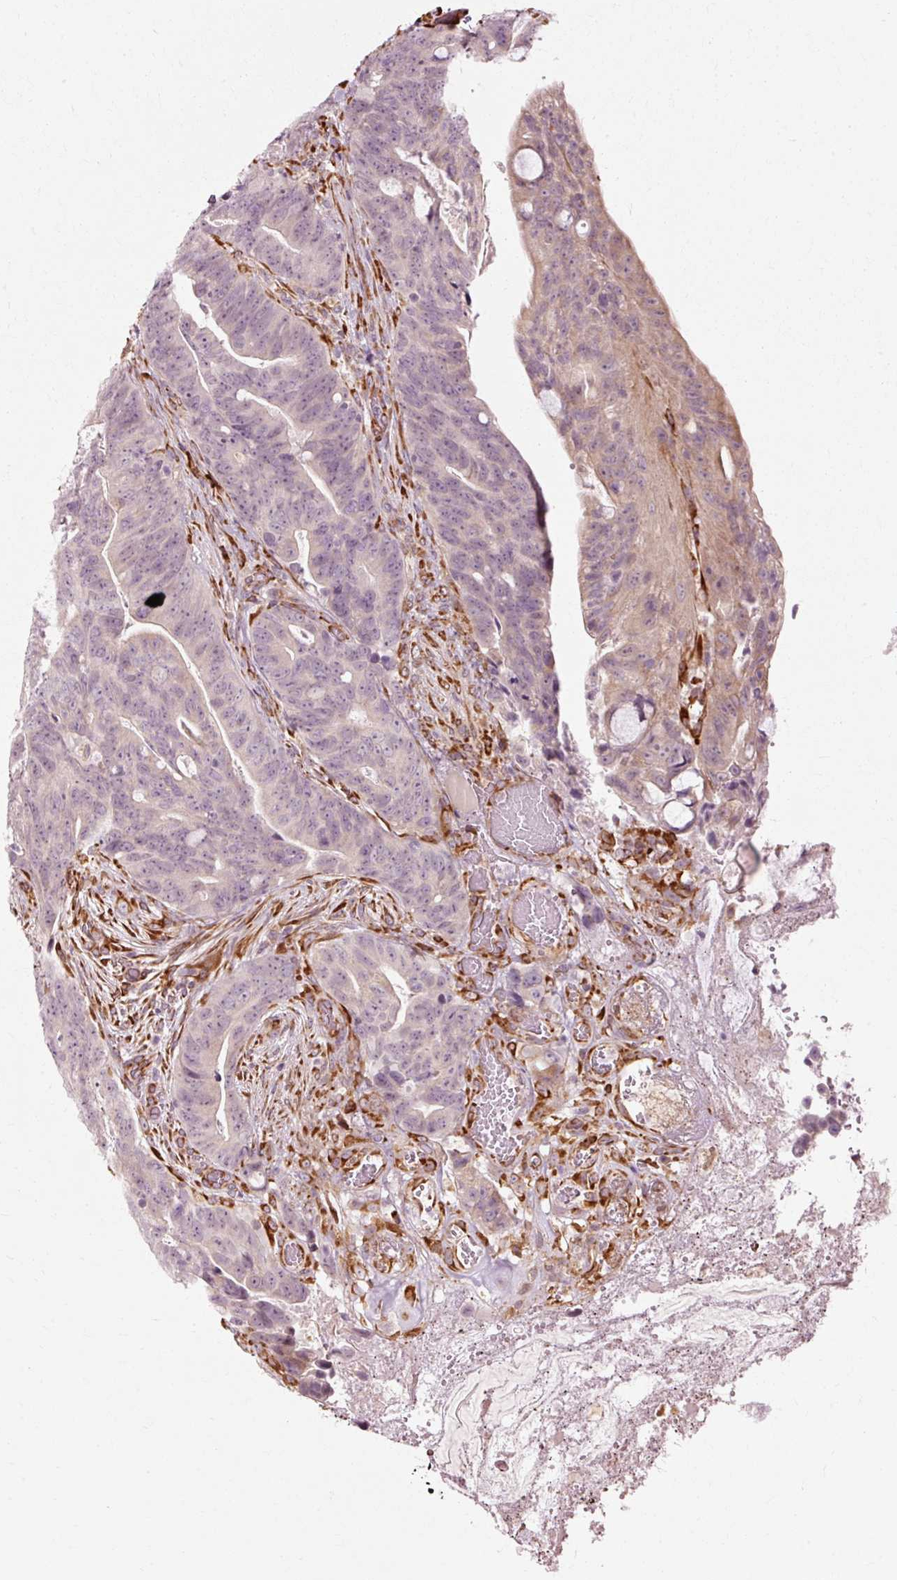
{"staining": {"intensity": "moderate", "quantity": "<25%", "location": "cytoplasmic/membranous"}, "tissue": "colorectal cancer", "cell_type": "Tumor cells", "image_type": "cancer", "snomed": [{"axis": "morphology", "description": "Adenocarcinoma, NOS"}, {"axis": "topography", "description": "Colon"}], "caption": "Protein expression analysis of human colorectal adenocarcinoma reveals moderate cytoplasmic/membranous positivity in approximately <25% of tumor cells. (Brightfield microscopy of DAB IHC at high magnification).", "gene": "RGPD5", "patient": {"sex": "female", "age": 82}}